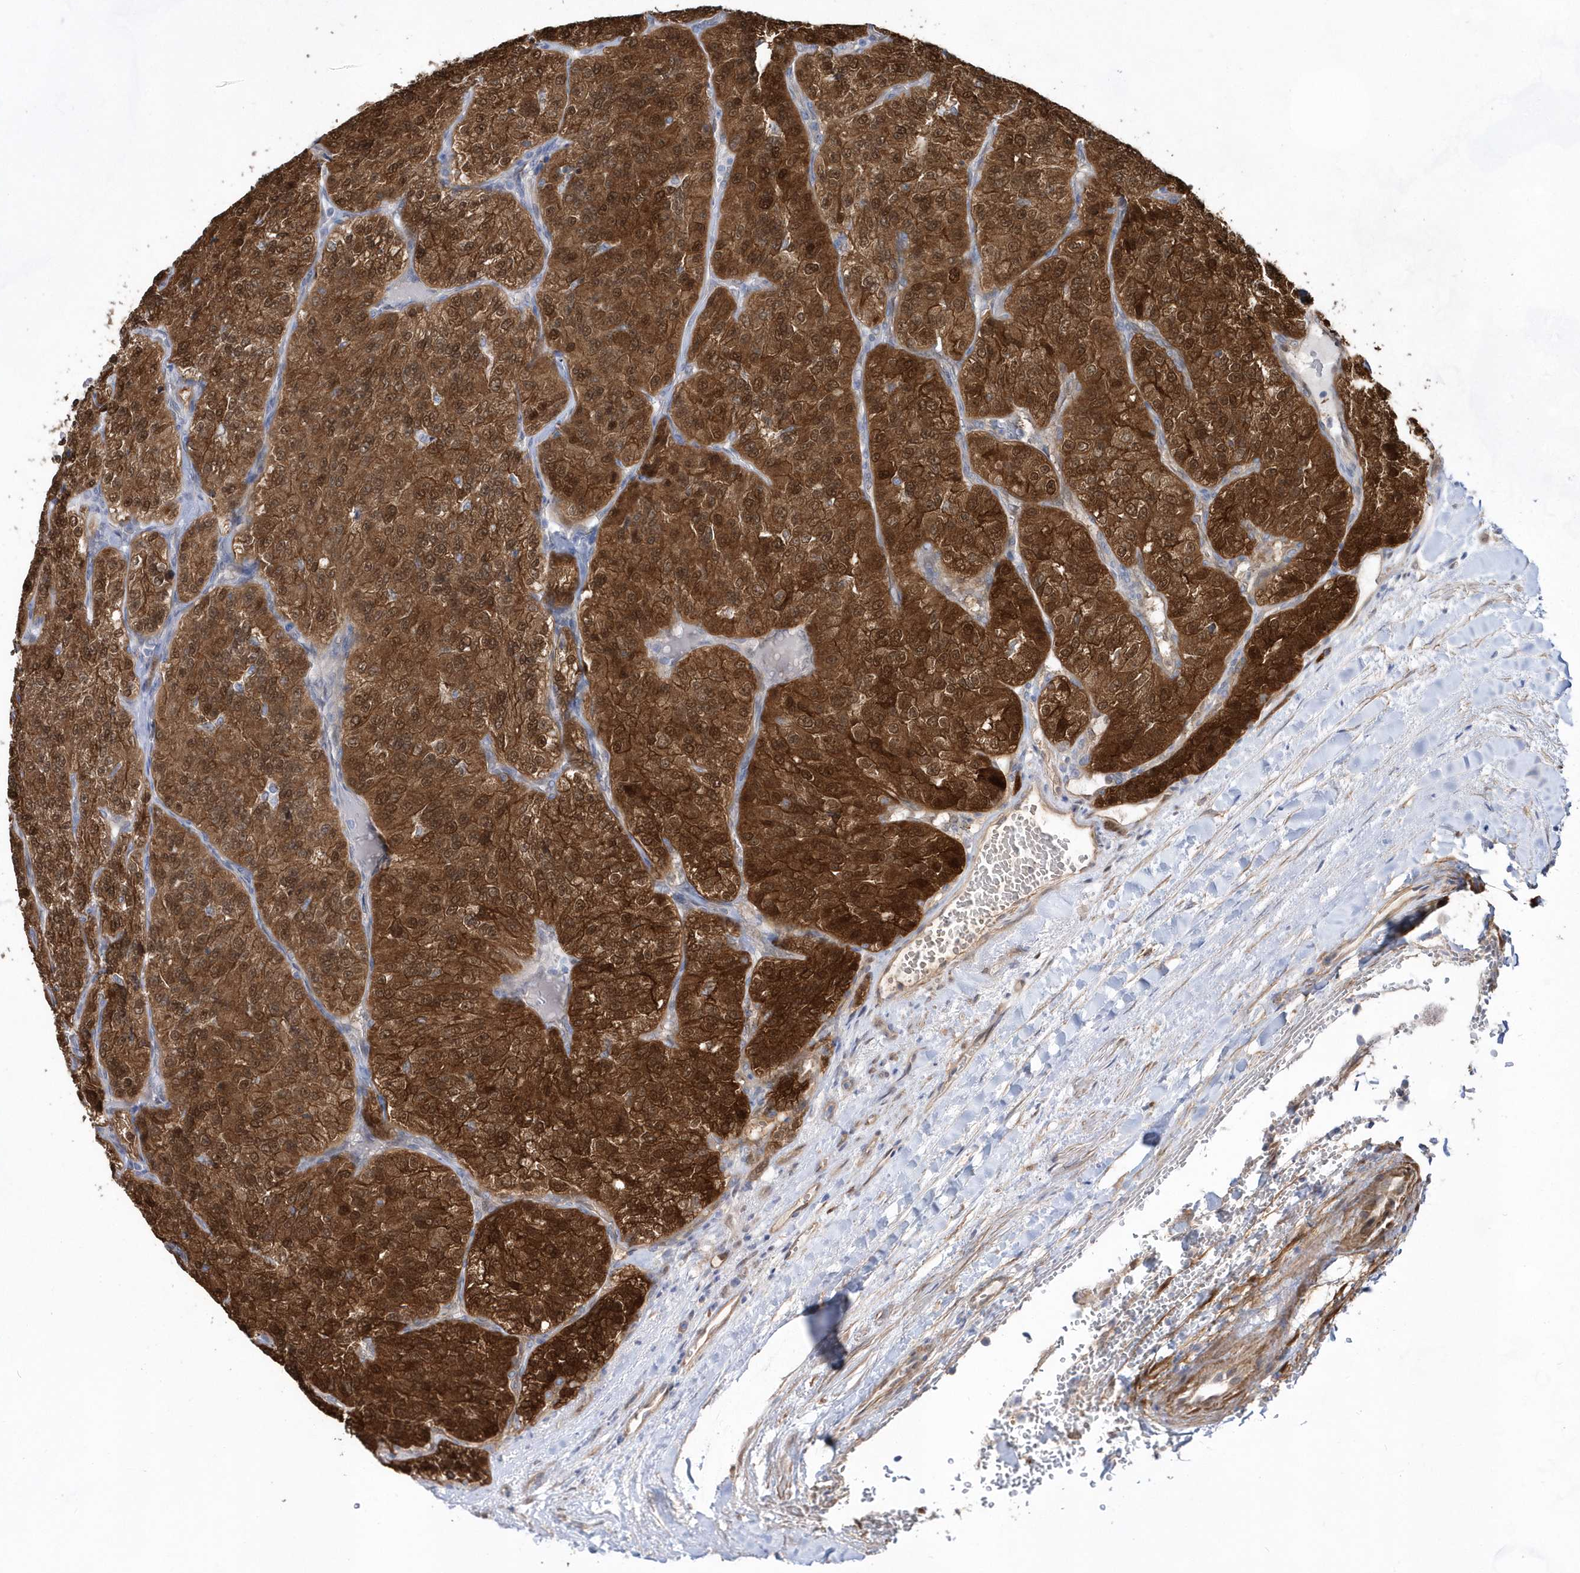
{"staining": {"intensity": "strong", "quantity": ">75%", "location": "cytoplasmic/membranous,nuclear"}, "tissue": "renal cancer", "cell_type": "Tumor cells", "image_type": "cancer", "snomed": [{"axis": "morphology", "description": "Adenocarcinoma, NOS"}, {"axis": "topography", "description": "Kidney"}], "caption": "Human renal adenocarcinoma stained with a protein marker demonstrates strong staining in tumor cells.", "gene": "BDH2", "patient": {"sex": "female", "age": 63}}